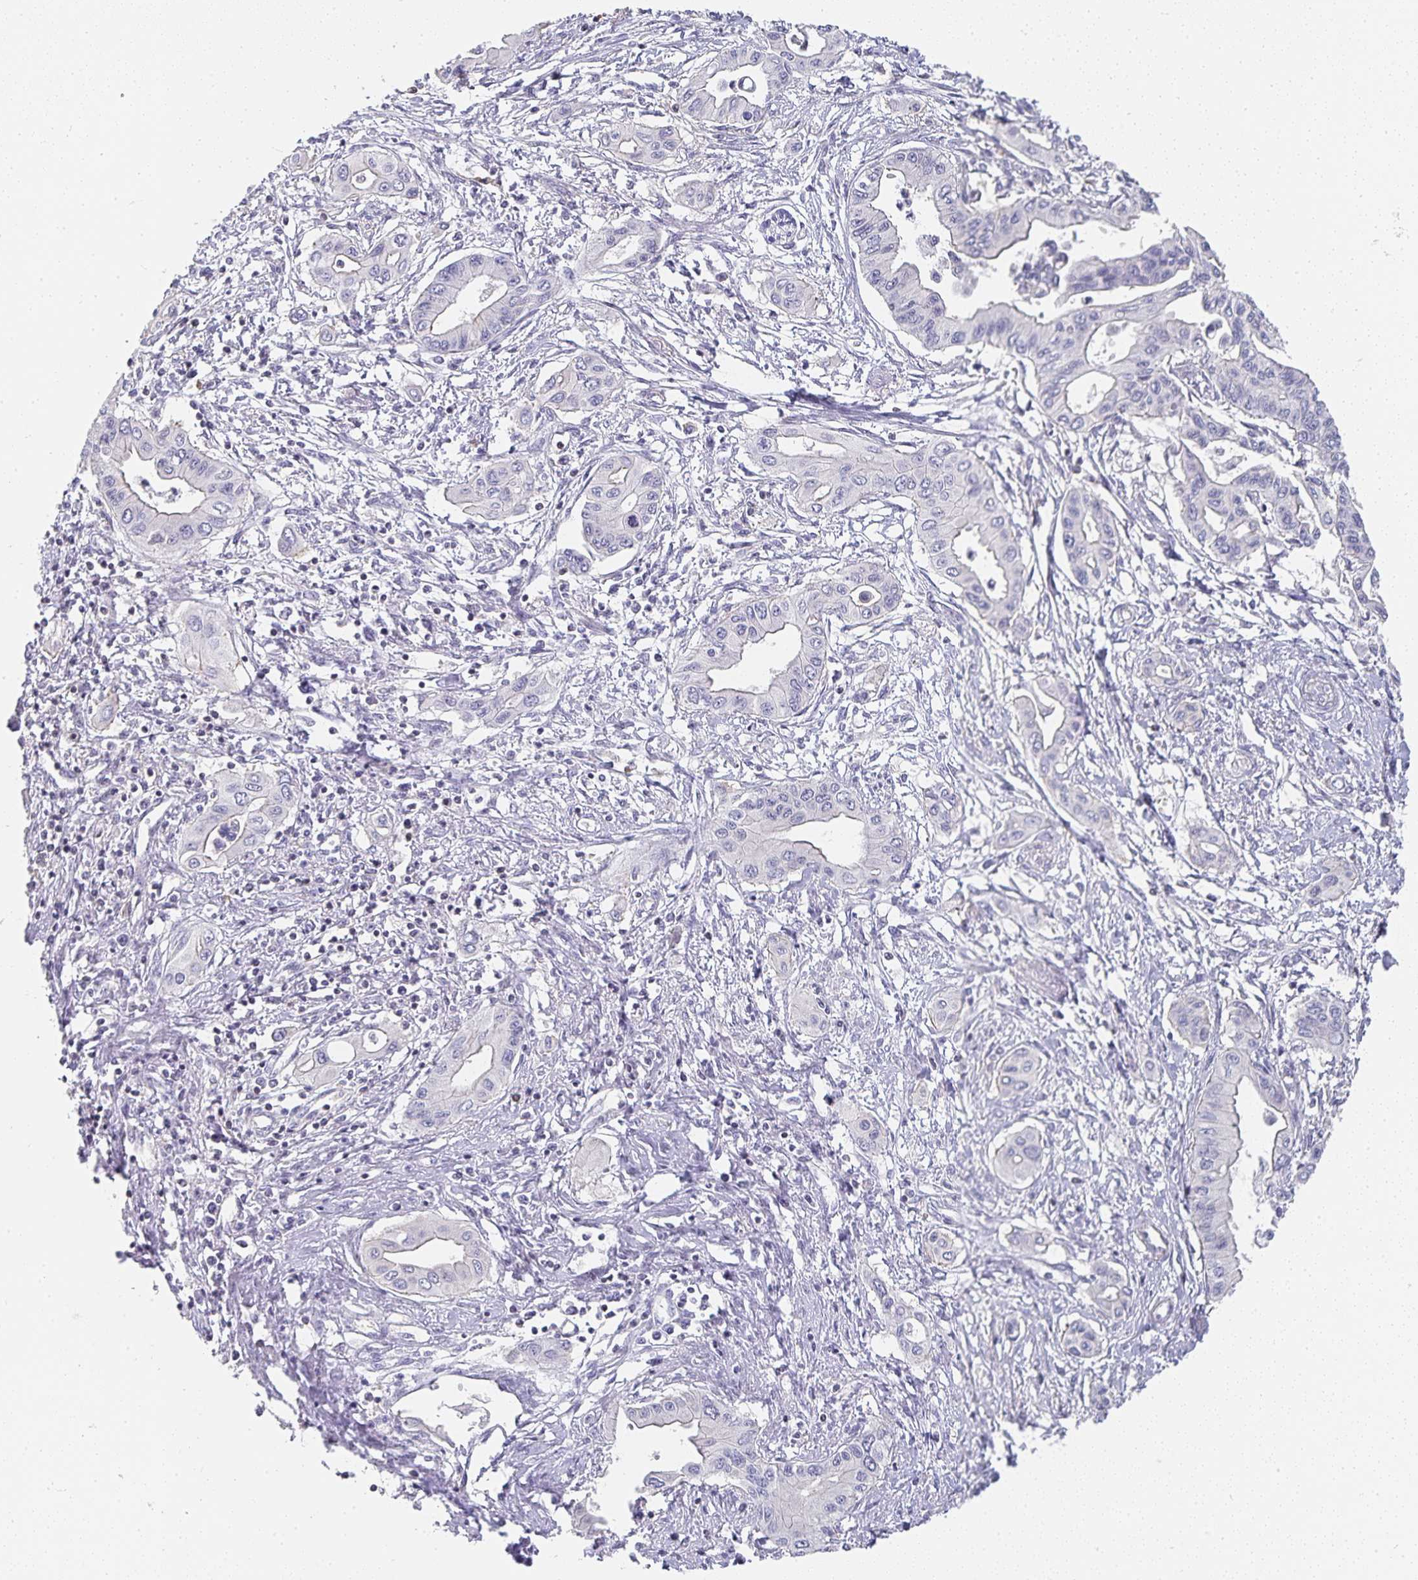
{"staining": {"intensity": "negative", "quantity": "none", "location": "none"}, "tissue": "pancreatic cancer", "cell_type": "Tumor cells", "image_type": "cancer", "snomed": [{"axis": "morphology", "description": "Adenocarcinoma, NOS"}, {"axis": "topography", "description": "Pancreas"}], "caption": "Immunohistochemistry histopathology image of neoplastic tissue: human adenocarcinoma (pancreatic) stained with DAB exhibits no significant protein expression in tumor cells.", "gene": "GATA3", "patient": {"sex": "female", "age": 62}}